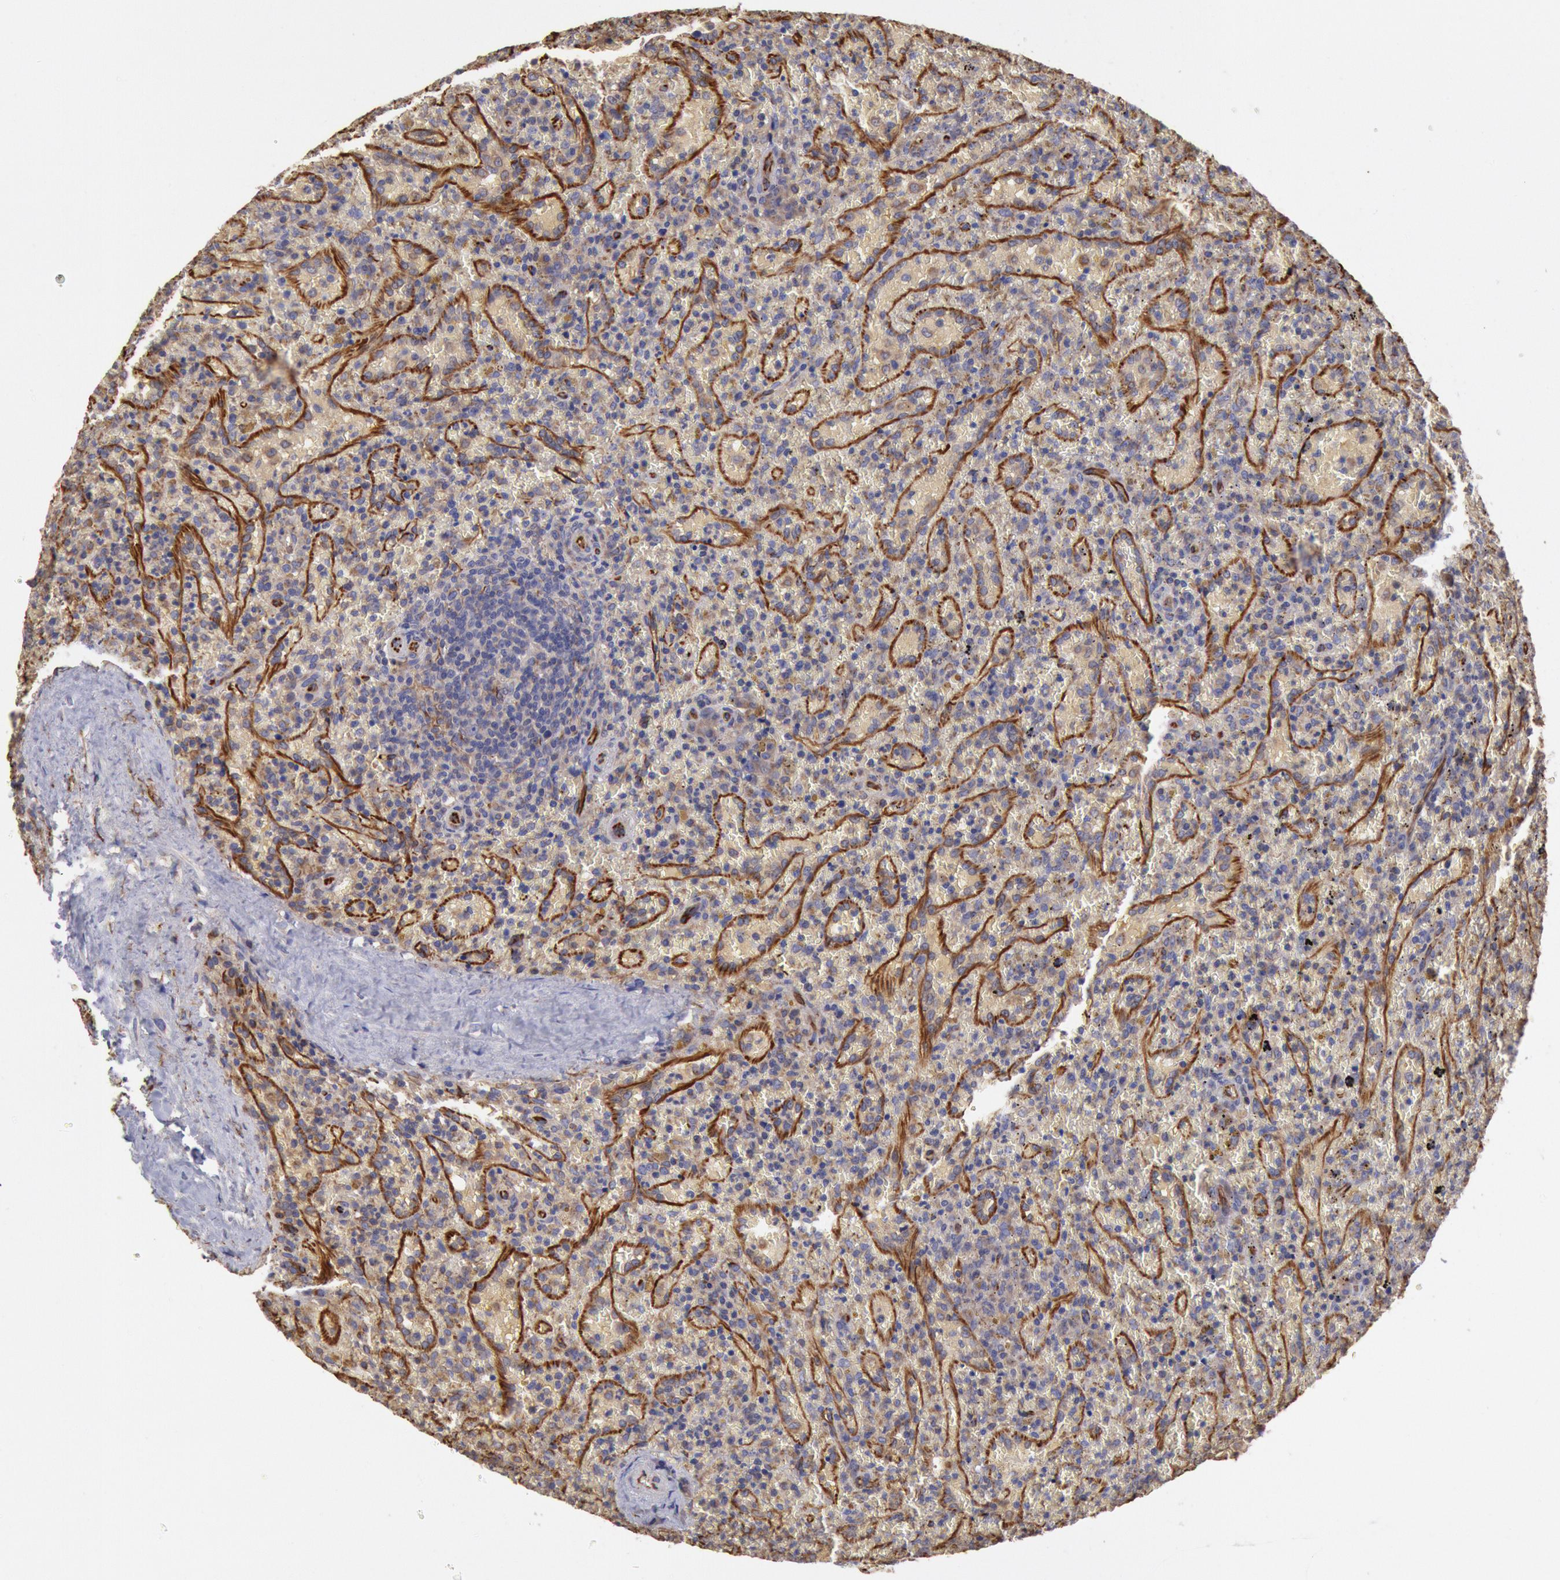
{"staining": {"intensity": "negative", "quantity": "none", "location": "none"}, "tissue": "lymphoma", "cell_type": "Tumor cells", "image_type": "cancer", "snomed": [{"axis": "morphology", "description": "Malignant lymphoma, non-Hodgkin's type, High grade"}, {"axis": "topography", "description": "Spleen"}, {"axis": "topography", "description": "Lymph node"}], "caption": "High magnification brightfield microscopy of lymphoma stained with DAB (3,3'-diaminobenzidine) (brown) and counterstained with hematoxylin (blue): tumor cells show no significant expression.", "gene": "RNF139", "patient": {"sex": "female", "age": 70}}